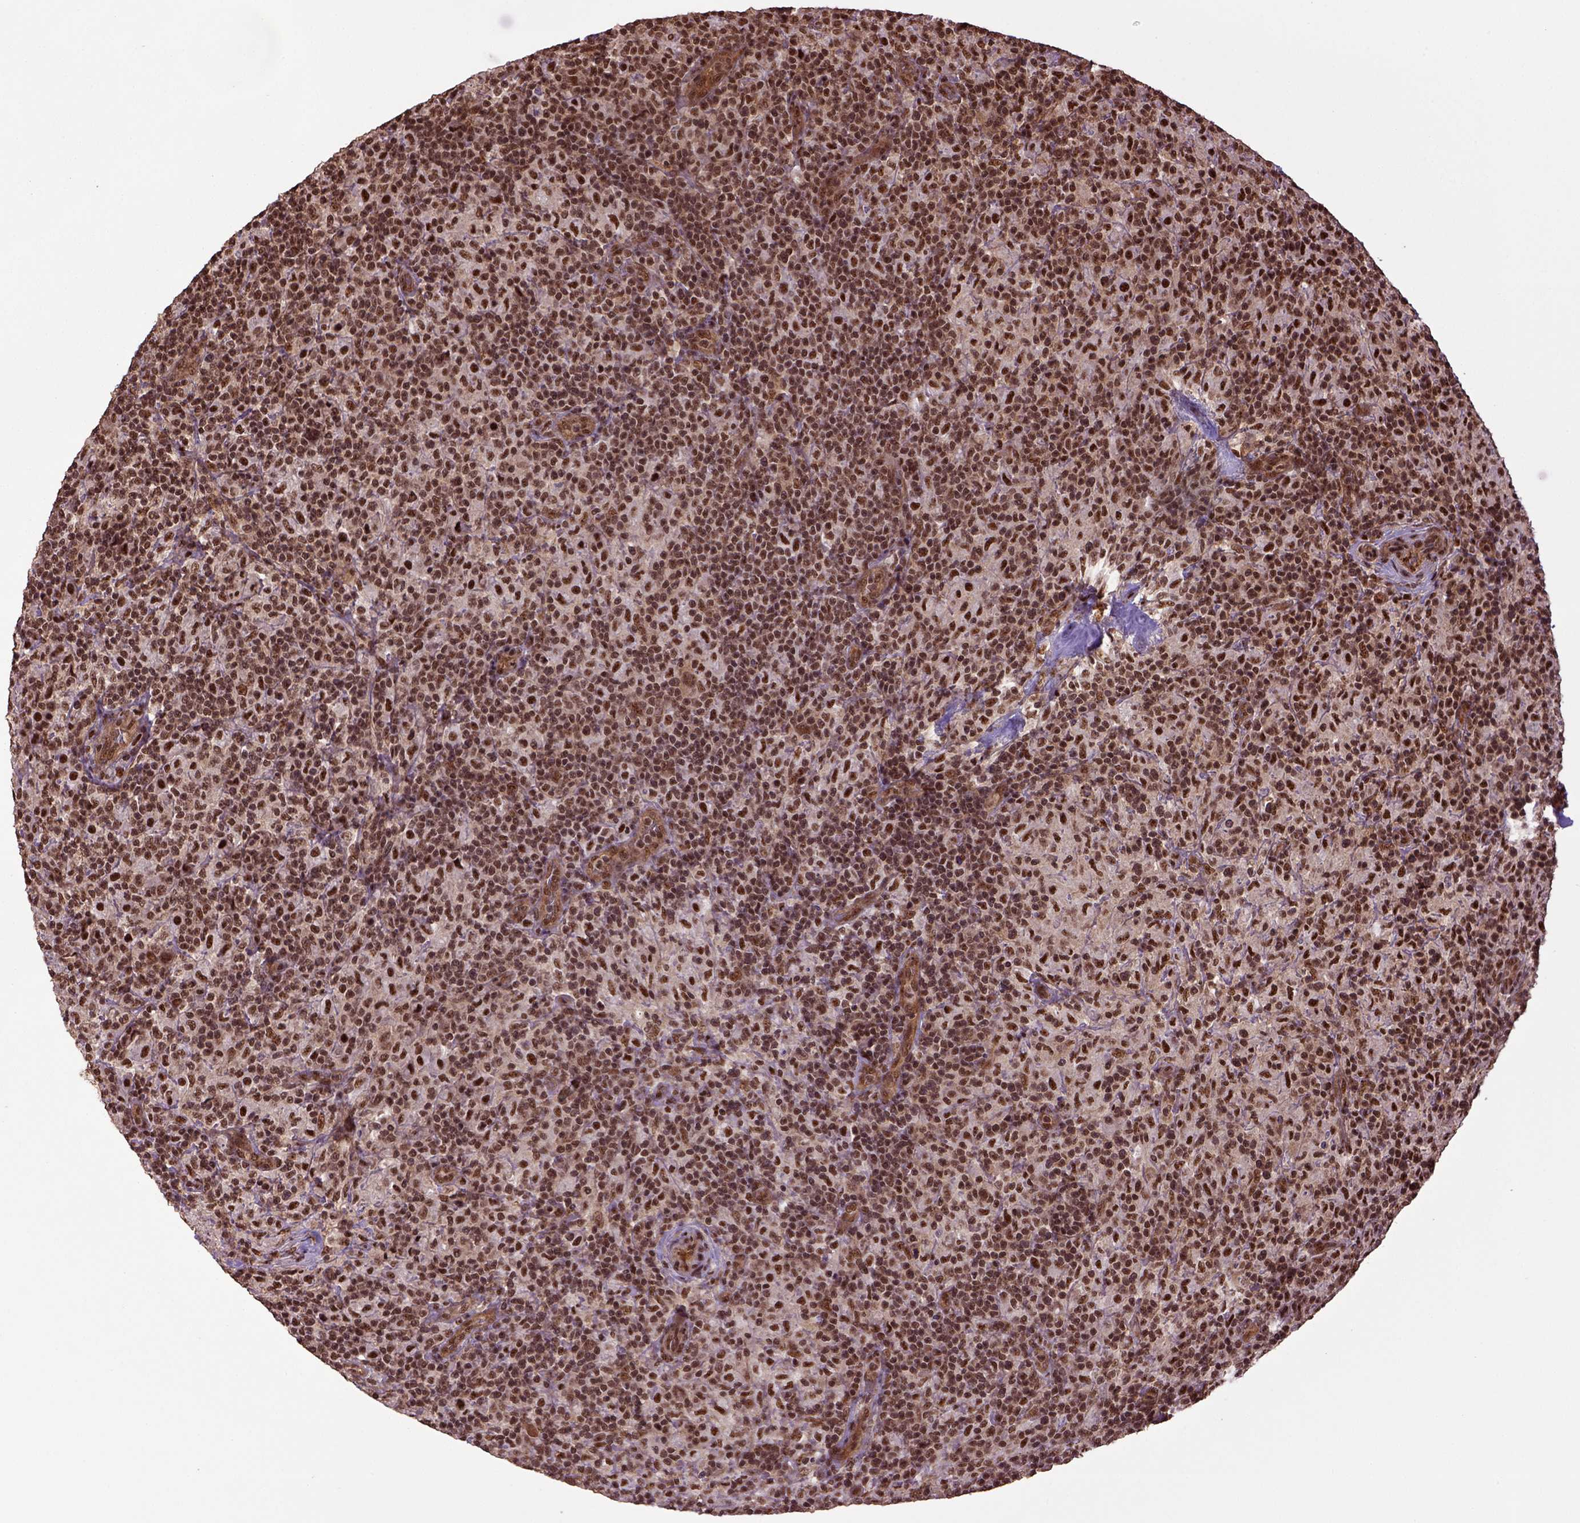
{"staining": {"intensity": "strong", "quantity": ">75%", "location": "nuclear"}, "tissue": "lymphoma", "cell_type": "Tumor cells", "image_type": "cancer", "snomed": [{"axis": "morphology", "description": "Hodgkin's disease, NOS"}, {"axis": "topography", "description": "Lymph node"}], "caption": "Brown immunohistochemical staining in human Hodgkin's disease exhibits strong nuclear expression in approximately >75% of tumor cells.", "gene": "PPIG", "patient": {"sex": "male", "age": 70}}